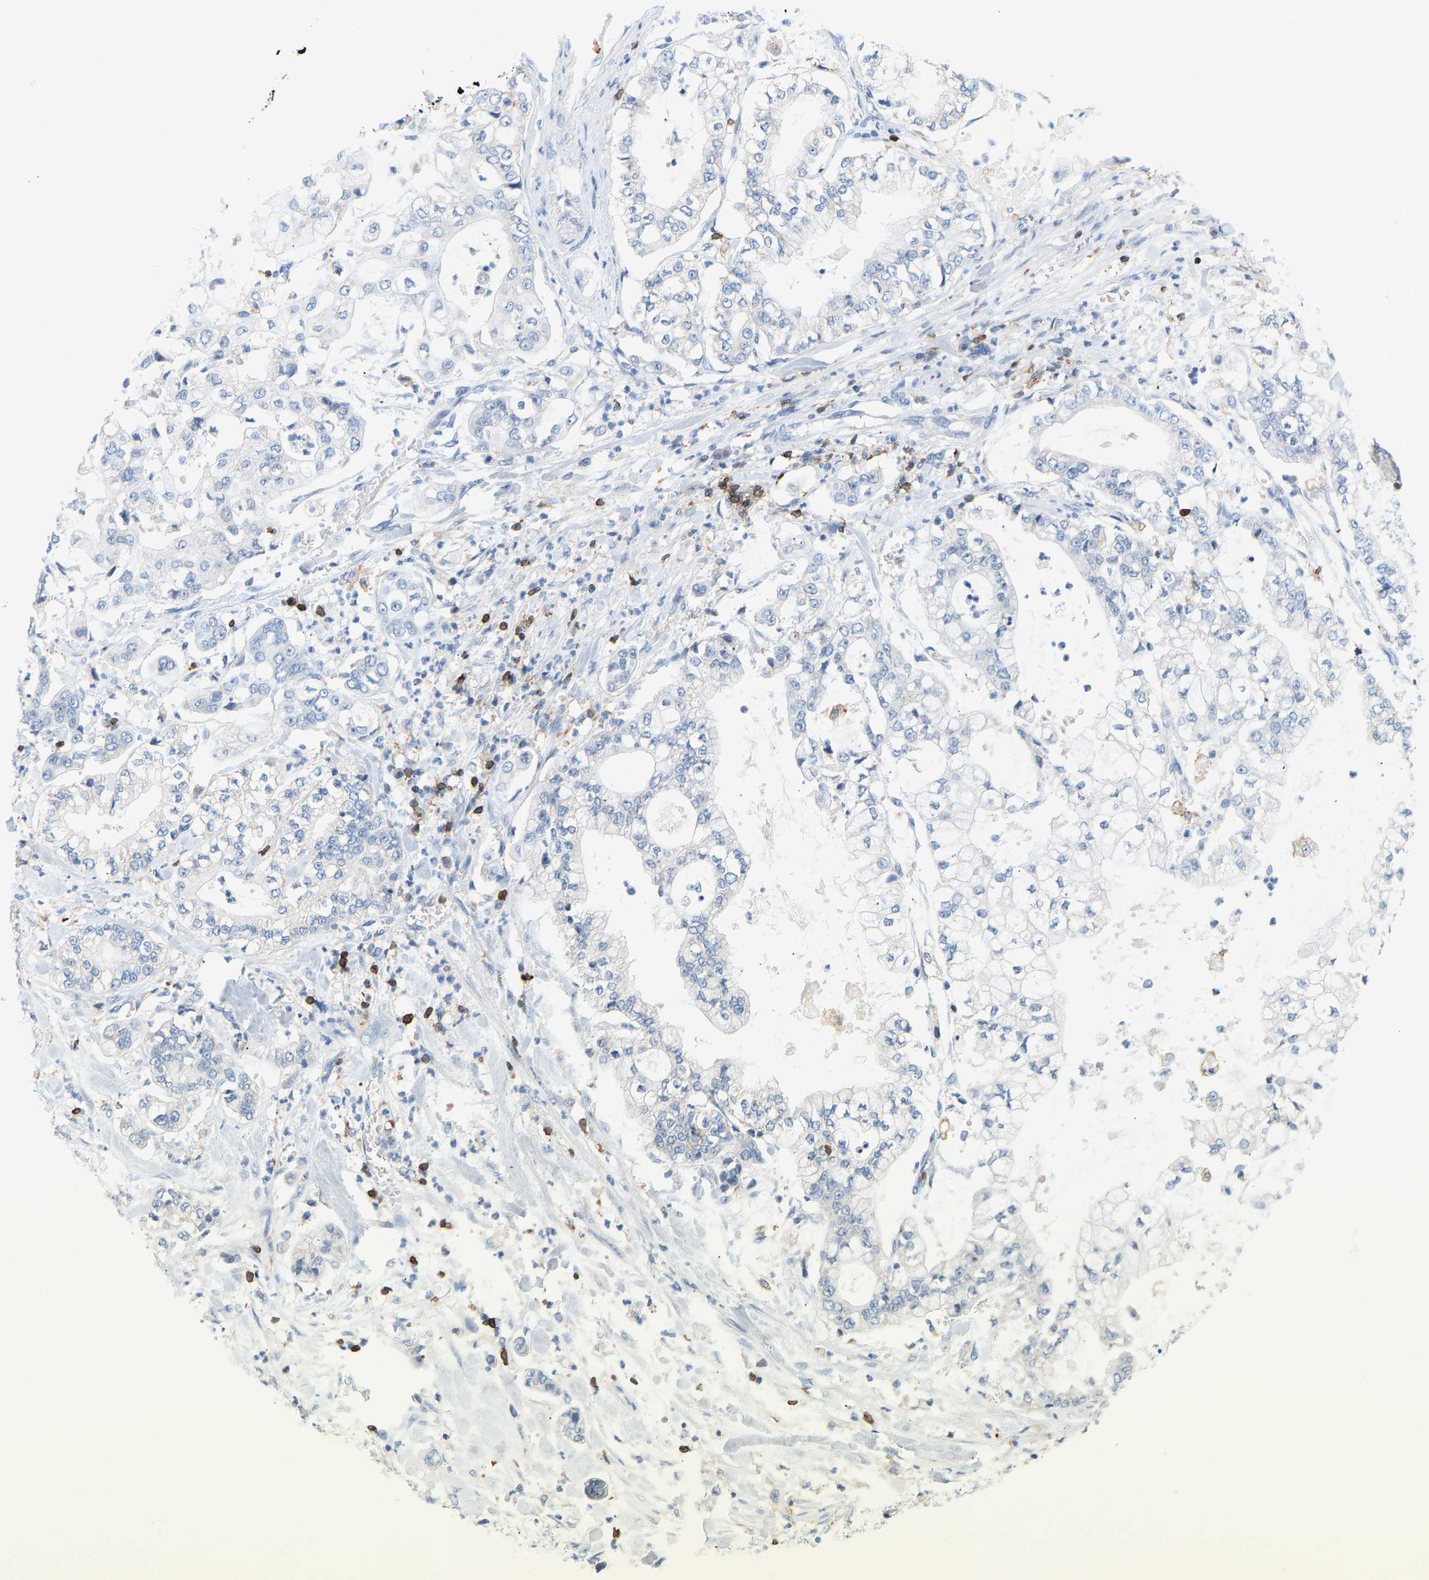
{"staining": {"intensity": "negative", "quantity": "none", "location": "none"}, "tissue": "stomach cancer", "cell_type": "Tumor cells", "image_type": "cancer", "snomed": [{"axis": "morphology", "description": "Adenocarcinoma, NOS"}, {"axis": "topography", "description": "Stomach"}], "caption": "Immunohistochemistry (IHC) image of stomach adenocarcinoma stained for a protein (brown), which exhibits no expression in tumor cells. (Stains: DAB immunohistochemistry with hematoxylin counter stain, Microscopy: brightfield microscopy at high magnification).", "gene": "EVL", "patient": {"sex": "male", "age": 76}}